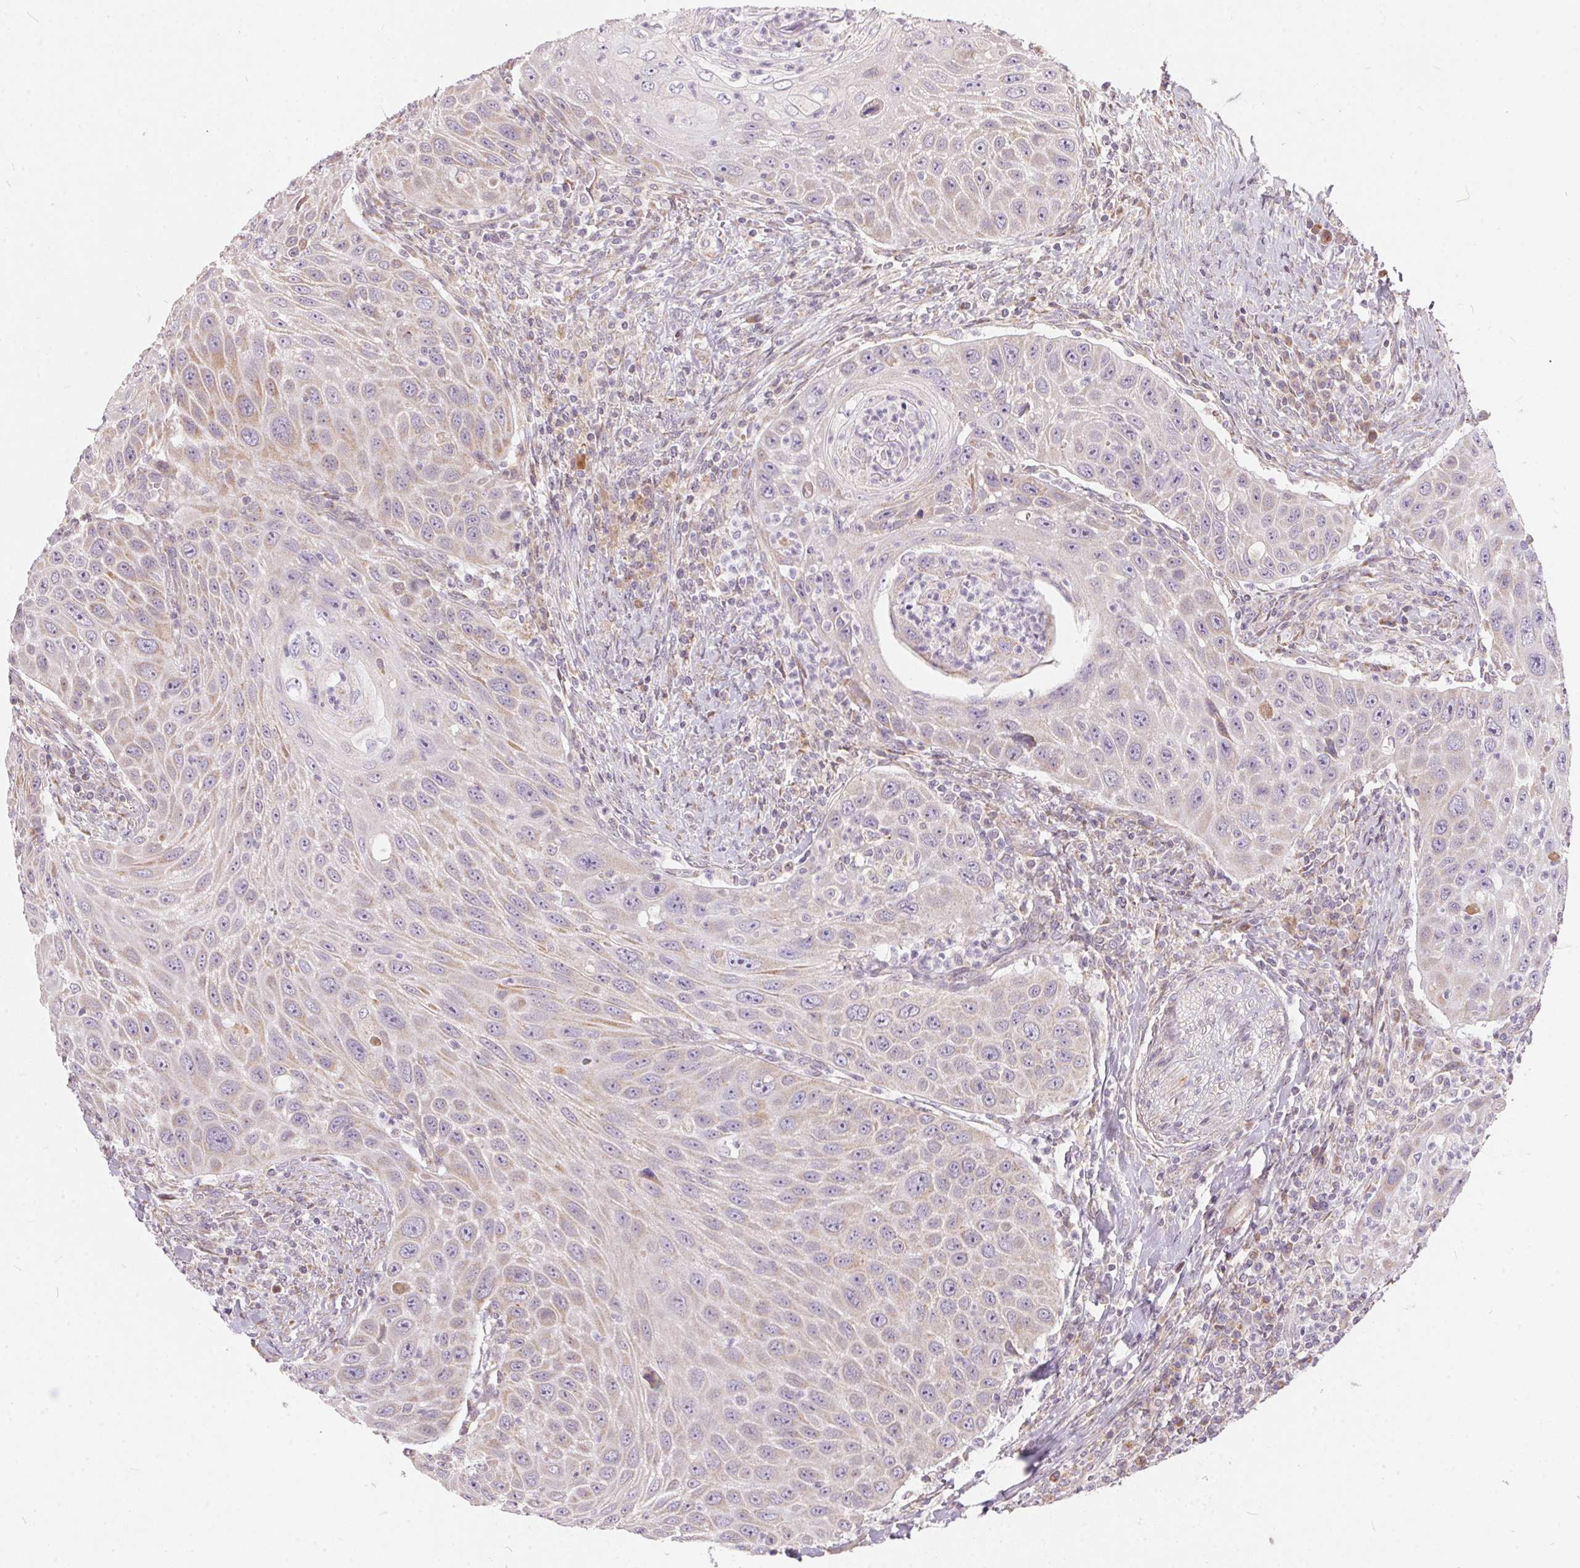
{"staining": {"intensity": "weak", "quantity": "<25%", "location": "cytoplasmic/membranous"}, "tissue": "head and neck cancer", "cell_type": "Tumor cells", "image_type": "cancer", "snomed": [{"axis": "morphology", "description": "Squamous cell carcinoma, NOS"}, {"axis": "topography", "description": "Head-Neck"}], "caption": "Tumor cells show no significant protein staining in head and neck squamous cell carcinoma.", "gene": "VWA5B2", "patient": {"sex": "male", "age": 69}}